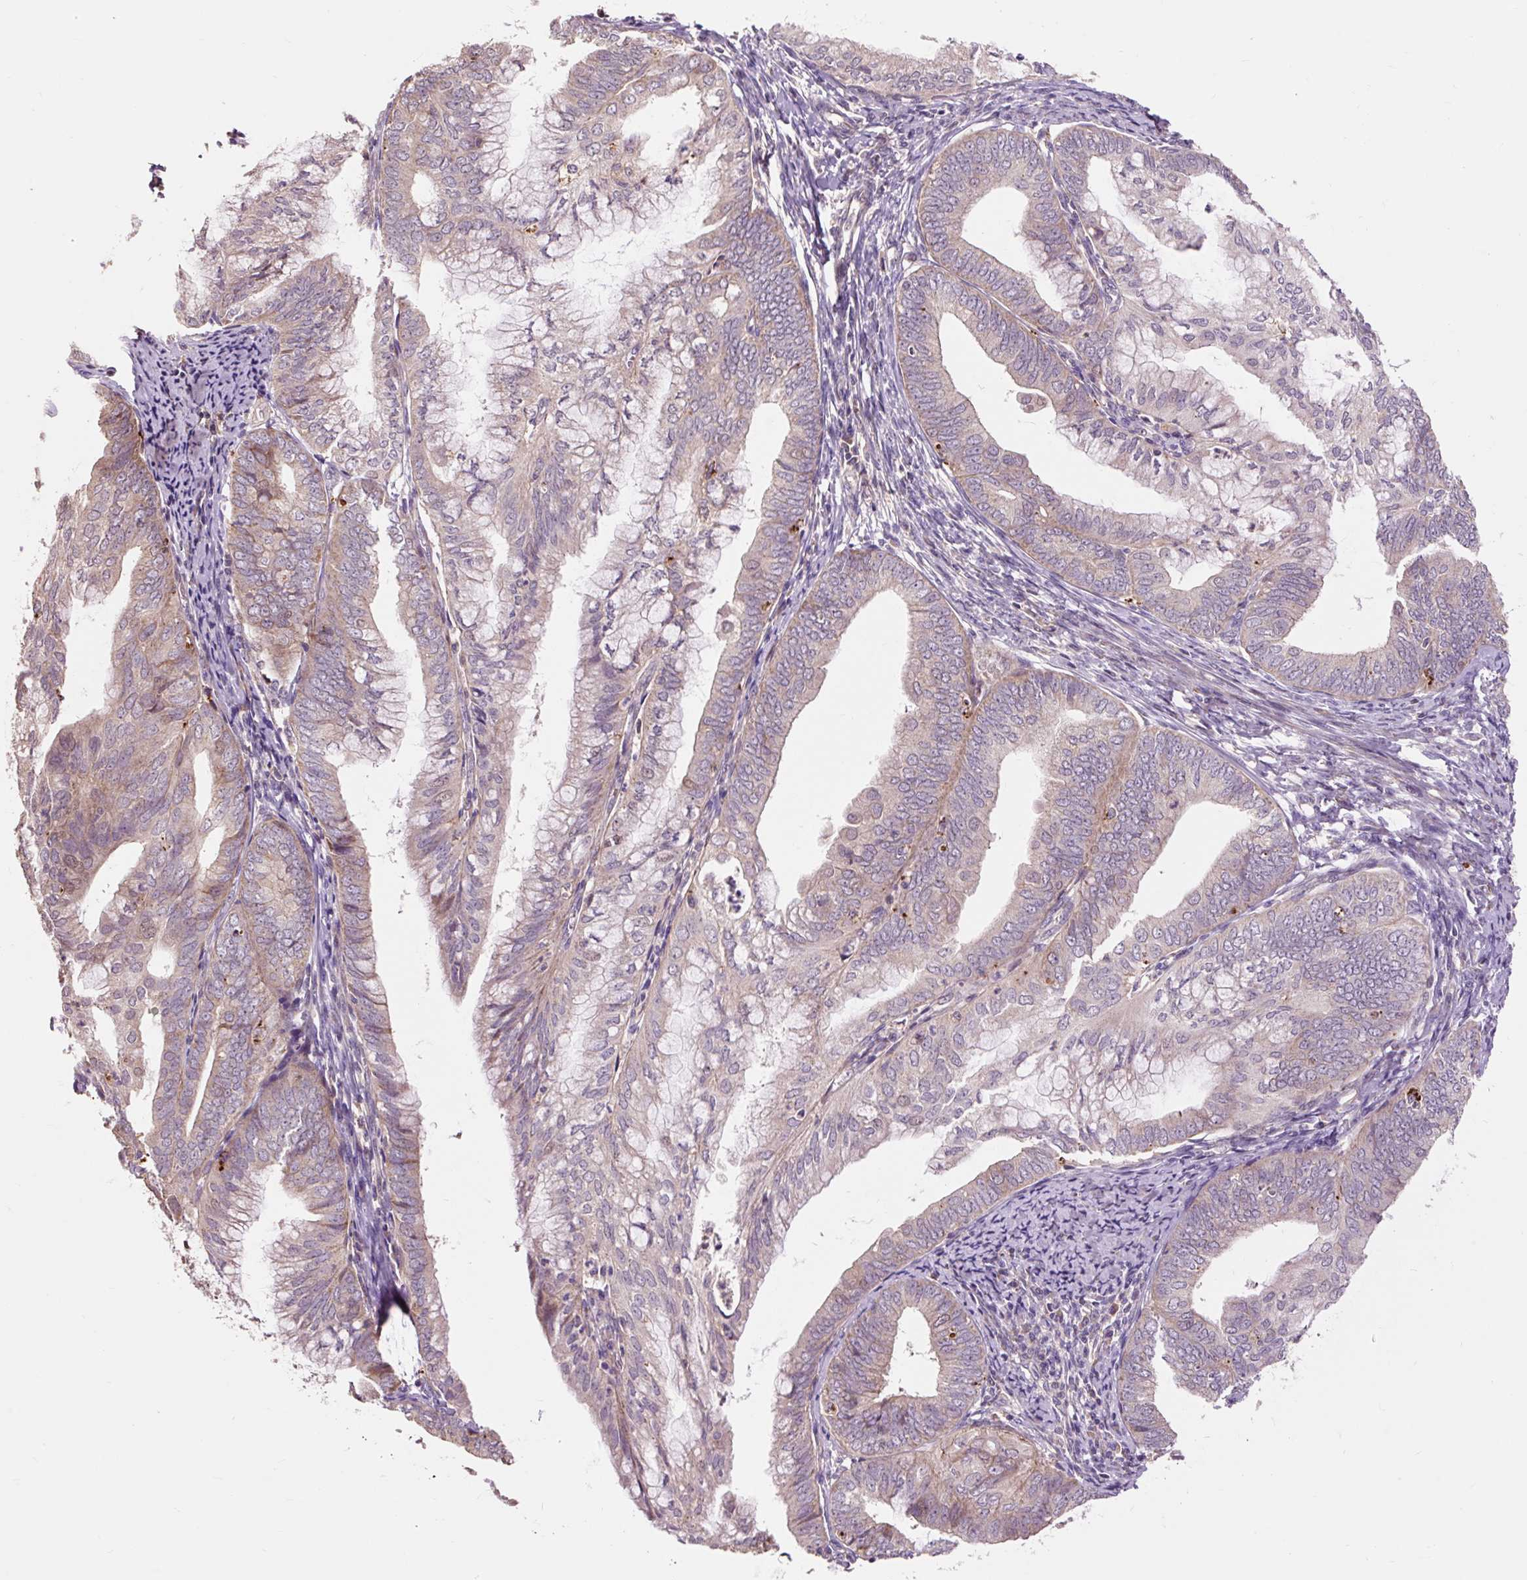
{"staining": {"intensity": "weak", "quantity": "<25%", "location": "cytoplasmic/membranous"}, "tissue": "endometrial cancer", "cell_type": "Tumor cells", "image_type": "cancer", "snomed": [{"axis": "morphology", "description": "Adenocarcinoma, NOS"}, {"axis": "topography", "description": "Endometrium"}], "caption": "Tumor cells are negative for brown protein staining in endometrial adenocarcinoma.", "gene": "PRIMPOL", "patient": {"sex": "female", "age": 75}}